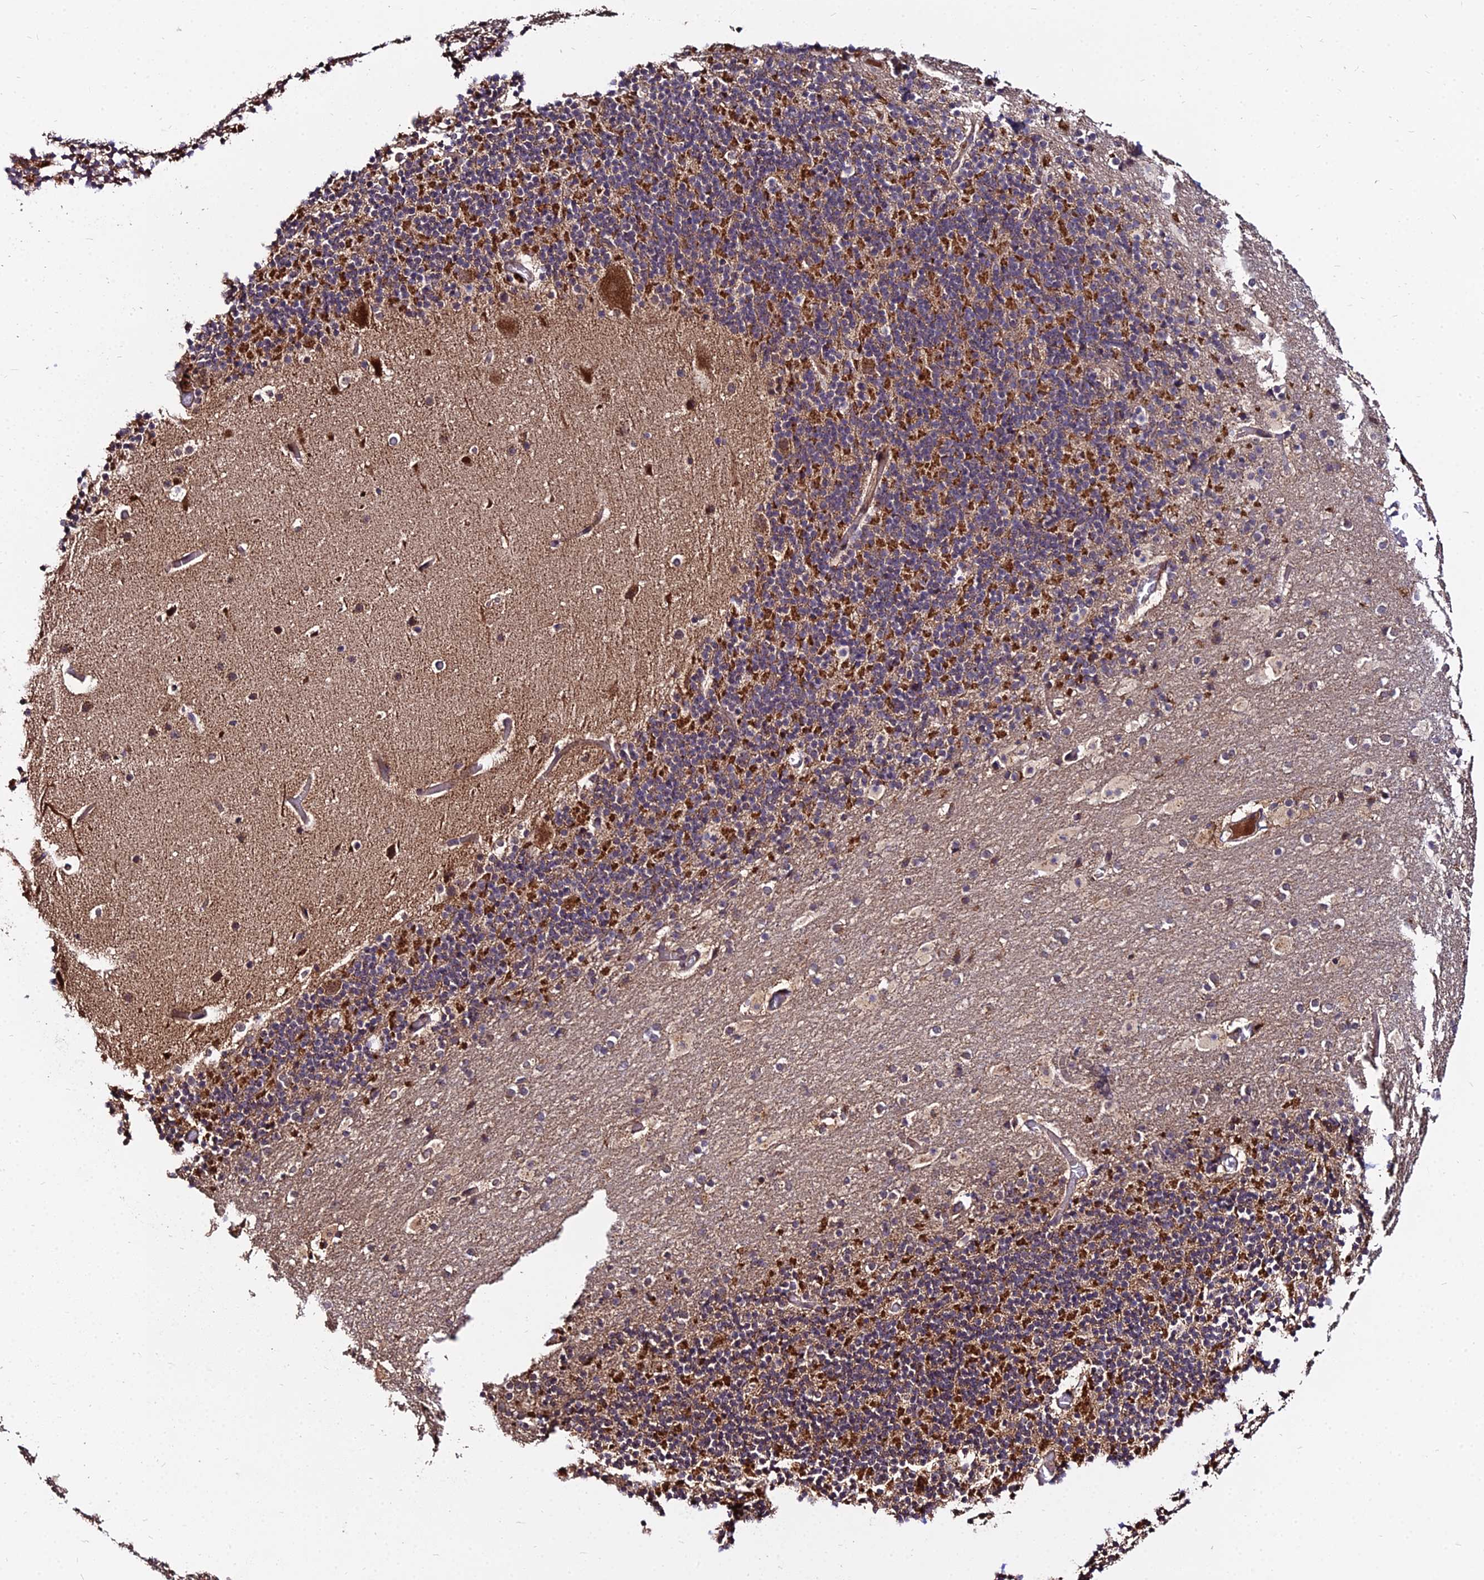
{"staining": {"intensity": "strong", "quantity": "<25%", "location": "cytoplasmic/membranous"}, "tissue": "cerebellum", "cell_type": "Cells in granular layer", "image_type": "normal", "snomed": [{"axis": "morphology", "description": "Normal tissue, NOS"}, {"axis": "topography", "description": "Cerebellum"}], "caption": "Human cerebellum stained for a protein (brown) reveals strong cytoplasmic/membranous positive positivity in approximately <25% of cells in granular layer.", "gene": "ENSG00000258465", "patient": {"sex": "male", "age": 57}}